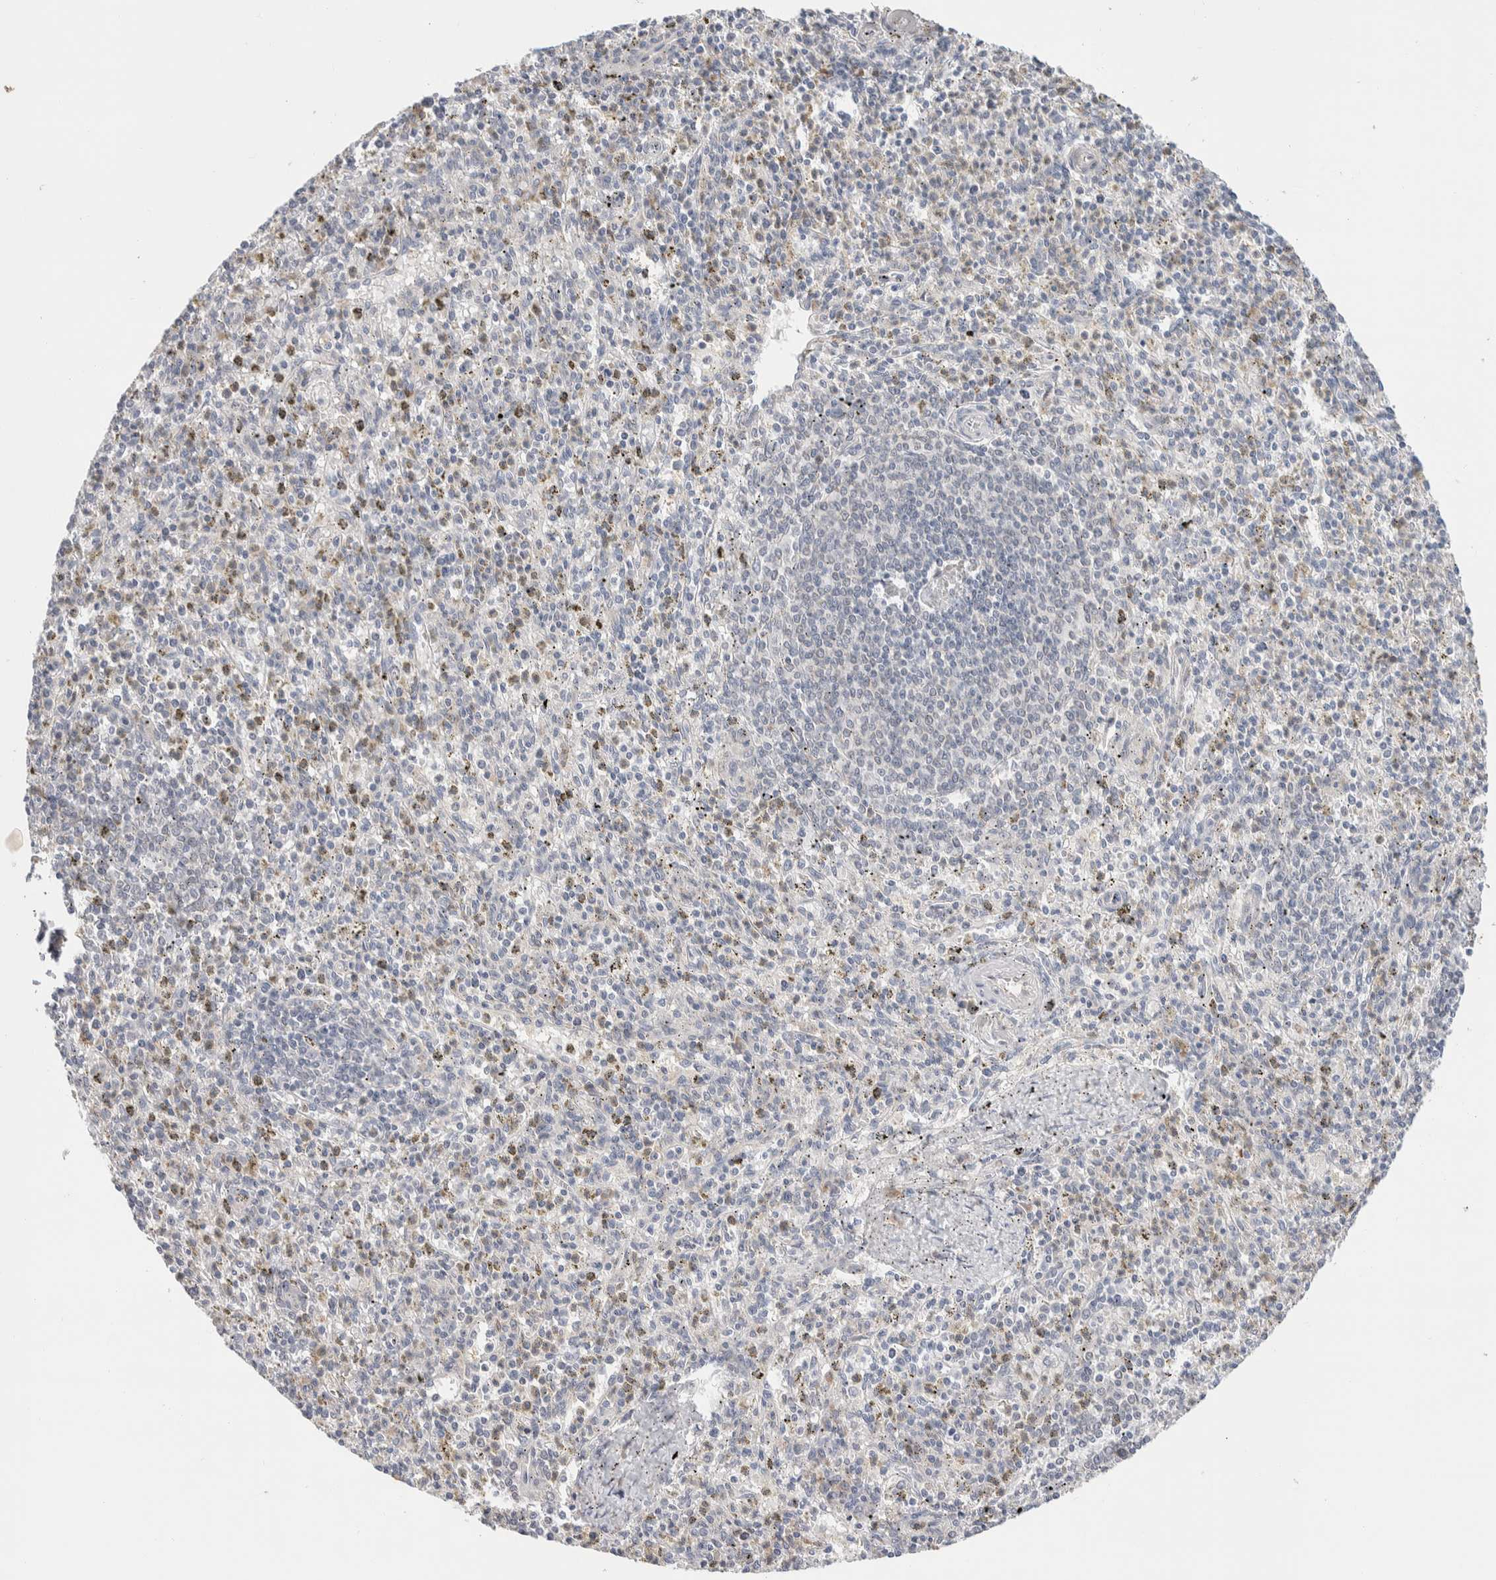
{"staining": {"intensity": "negative", "quantity": "none", "location": "none"}, "tissue": "spleen", "cell_type": "Cells in red pulp", "image_type": "normal", "snomed": [{"axis": "morphology", "description": "Normal tissue, NOS"}, {"axis": "topography", "description": "Spleen"}], "caption": "Protein analysis of normal spleen displays no significant positivity in cells in red pulp.", "gene": "RUSF1", "patient": {"sex": "male", "age": 72}}